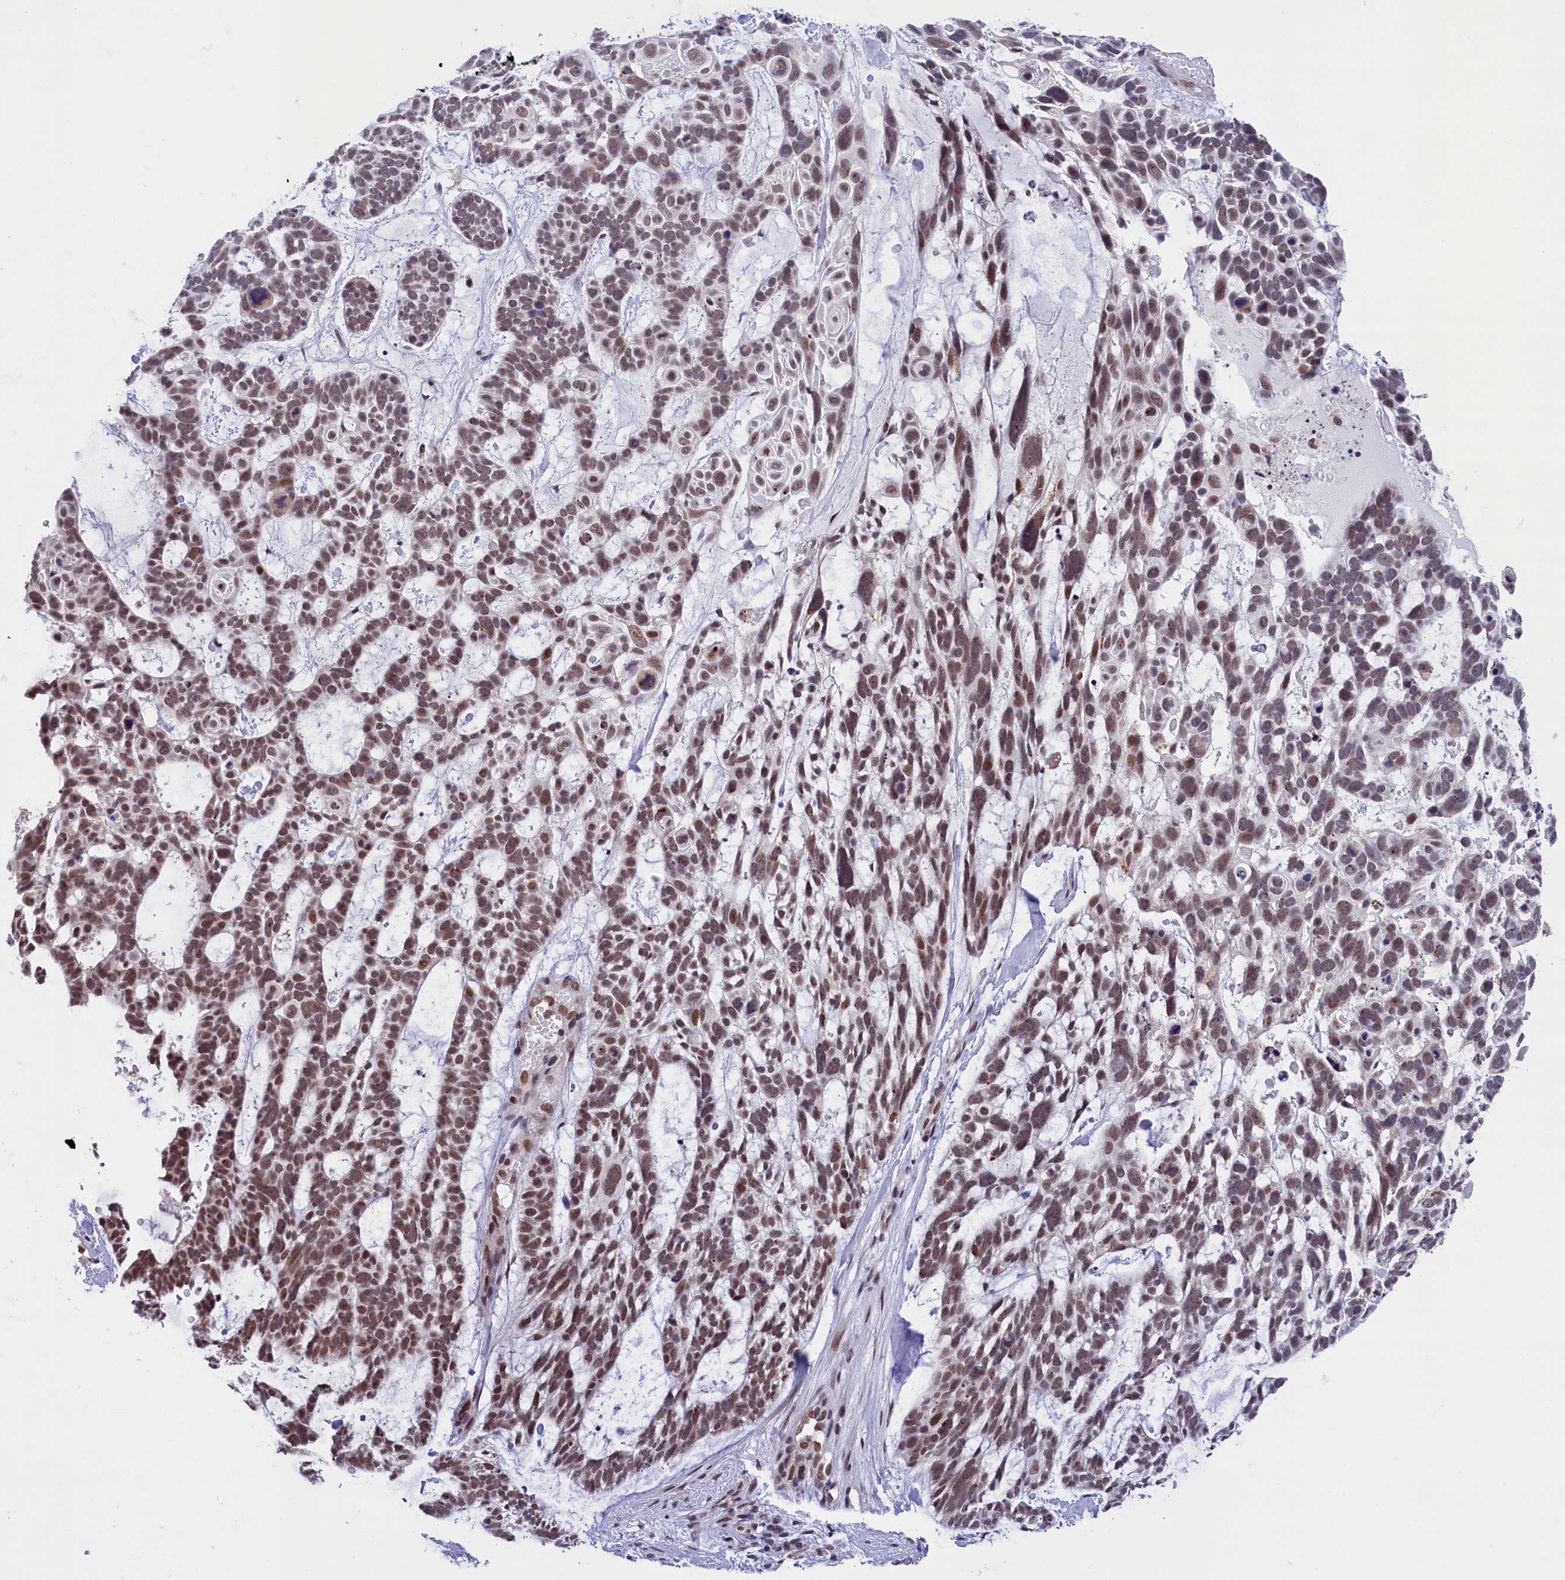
{"staining": {"intensity": "moderate", "quantity": ">75%", "location": "nuclear"}, "tissue": "skin cancer", "cell_type": "Tumor cells", "image_type": "cancer", "snomed": [{"axis": "morphology", "description": "Basal cell carcinoma"}, {"axis": "topography", "description": "Skin"}], "caption": "DAB (3,3'-diaminobenzidine) immunohistochemical staining of human skin basal cell carcinoma displays moderate nuclear protein staining in about >75% of tumor cells.", "gene": "CDYL2", "patient": {"sex": "male", "age": 88}}